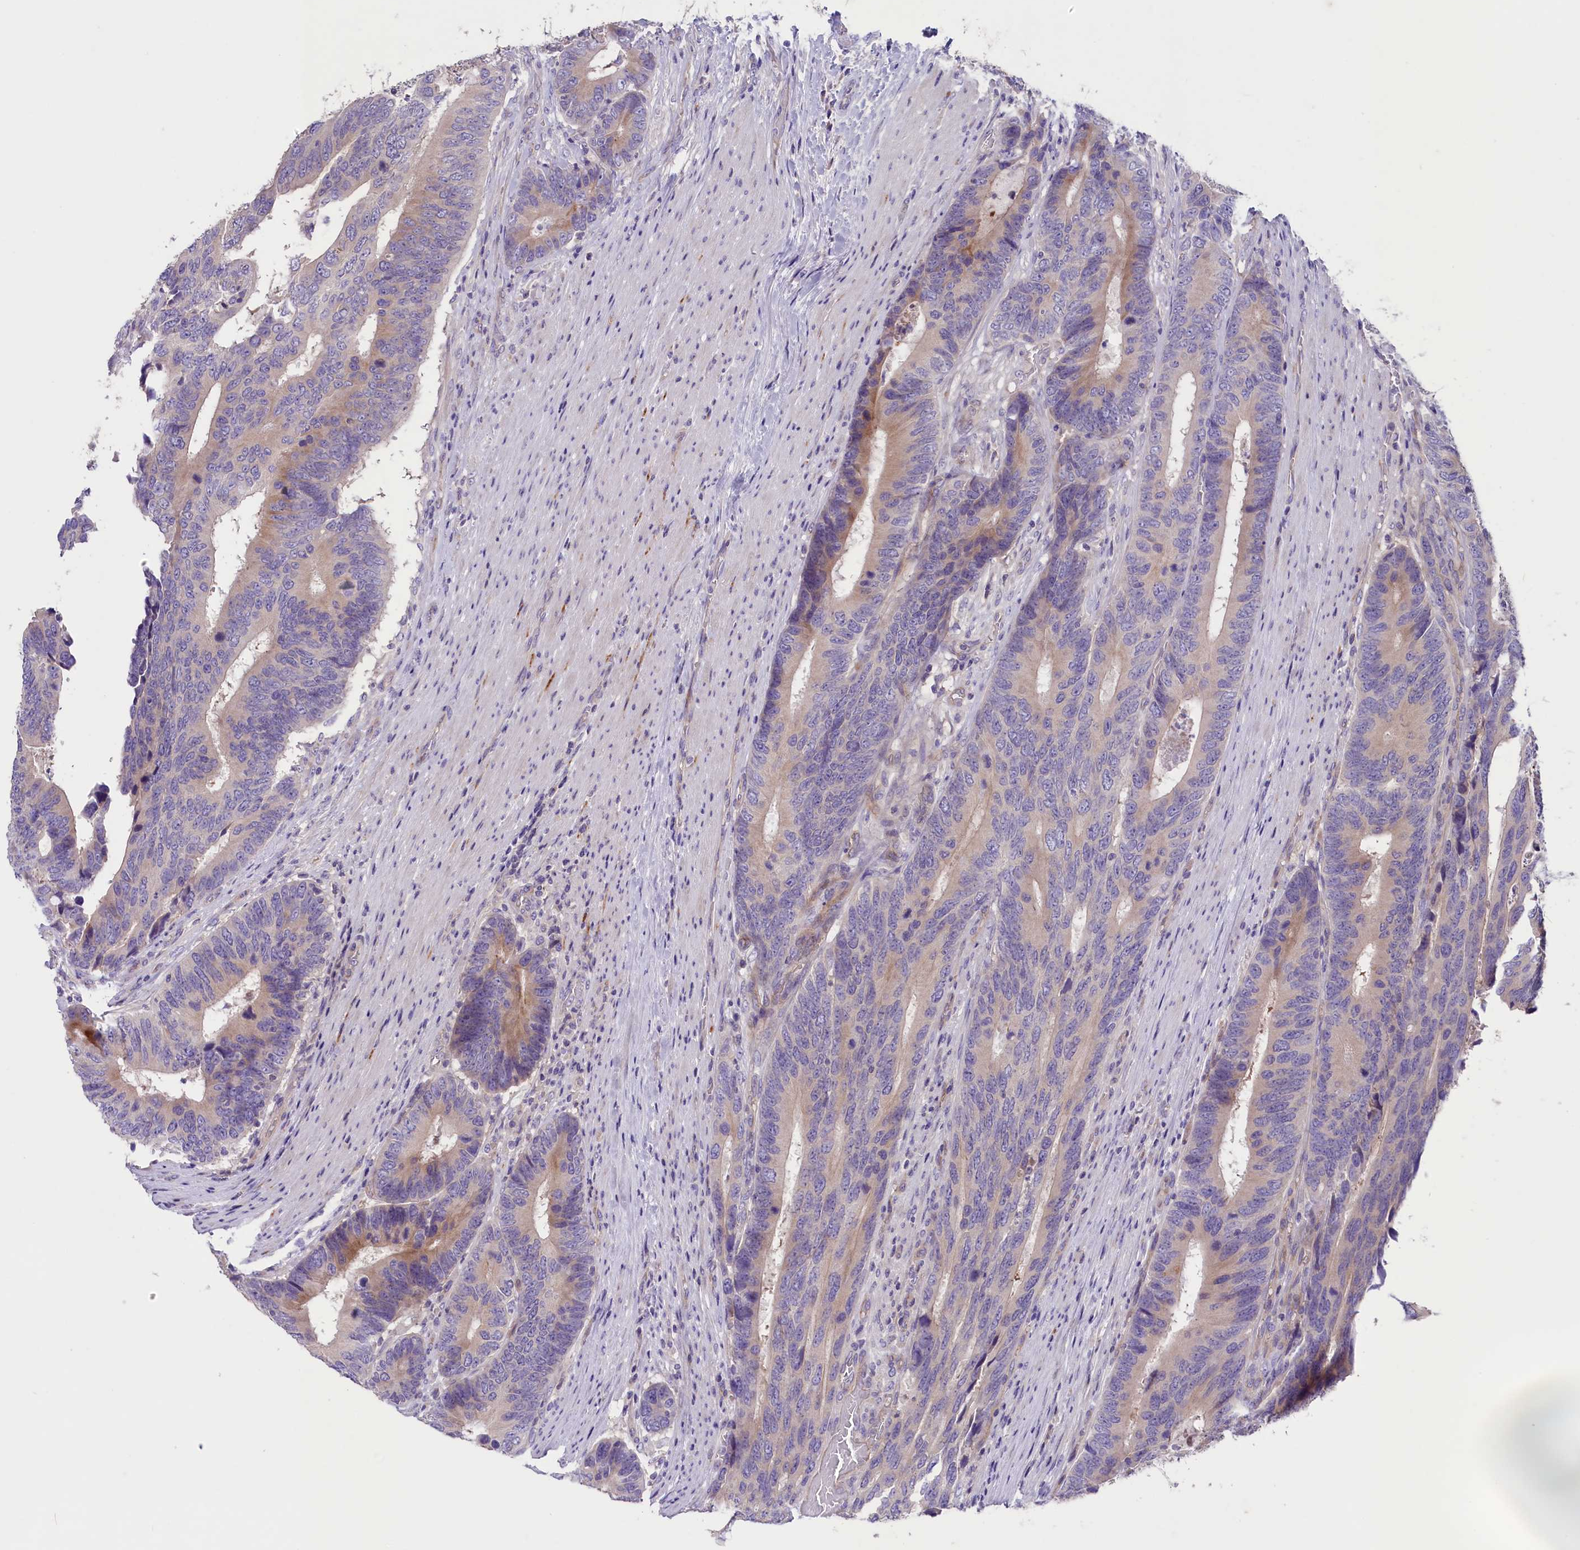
{"staining": {"intensity": "weak", "quantity": "25%-75%", "location": "cytoplasmic/membranous"}, "tissue": "colorectal cancer", "cell_type": "Tumor cells", "image_type": "cancer", "snomed": [{"axis": "morphology", "description": "Adenocarcinoma, NOS"}, {"axis": "topography", "description": "Colon"}], "caption": "This is an image of immunohistochemistry staining of colorectal cancer (adenocarcinoma), which shows weak expression in the cytoplasmic/membranous of tumor cells.", "gene": "CD99L2", "patient": {"sex": "male", "age": 87}}